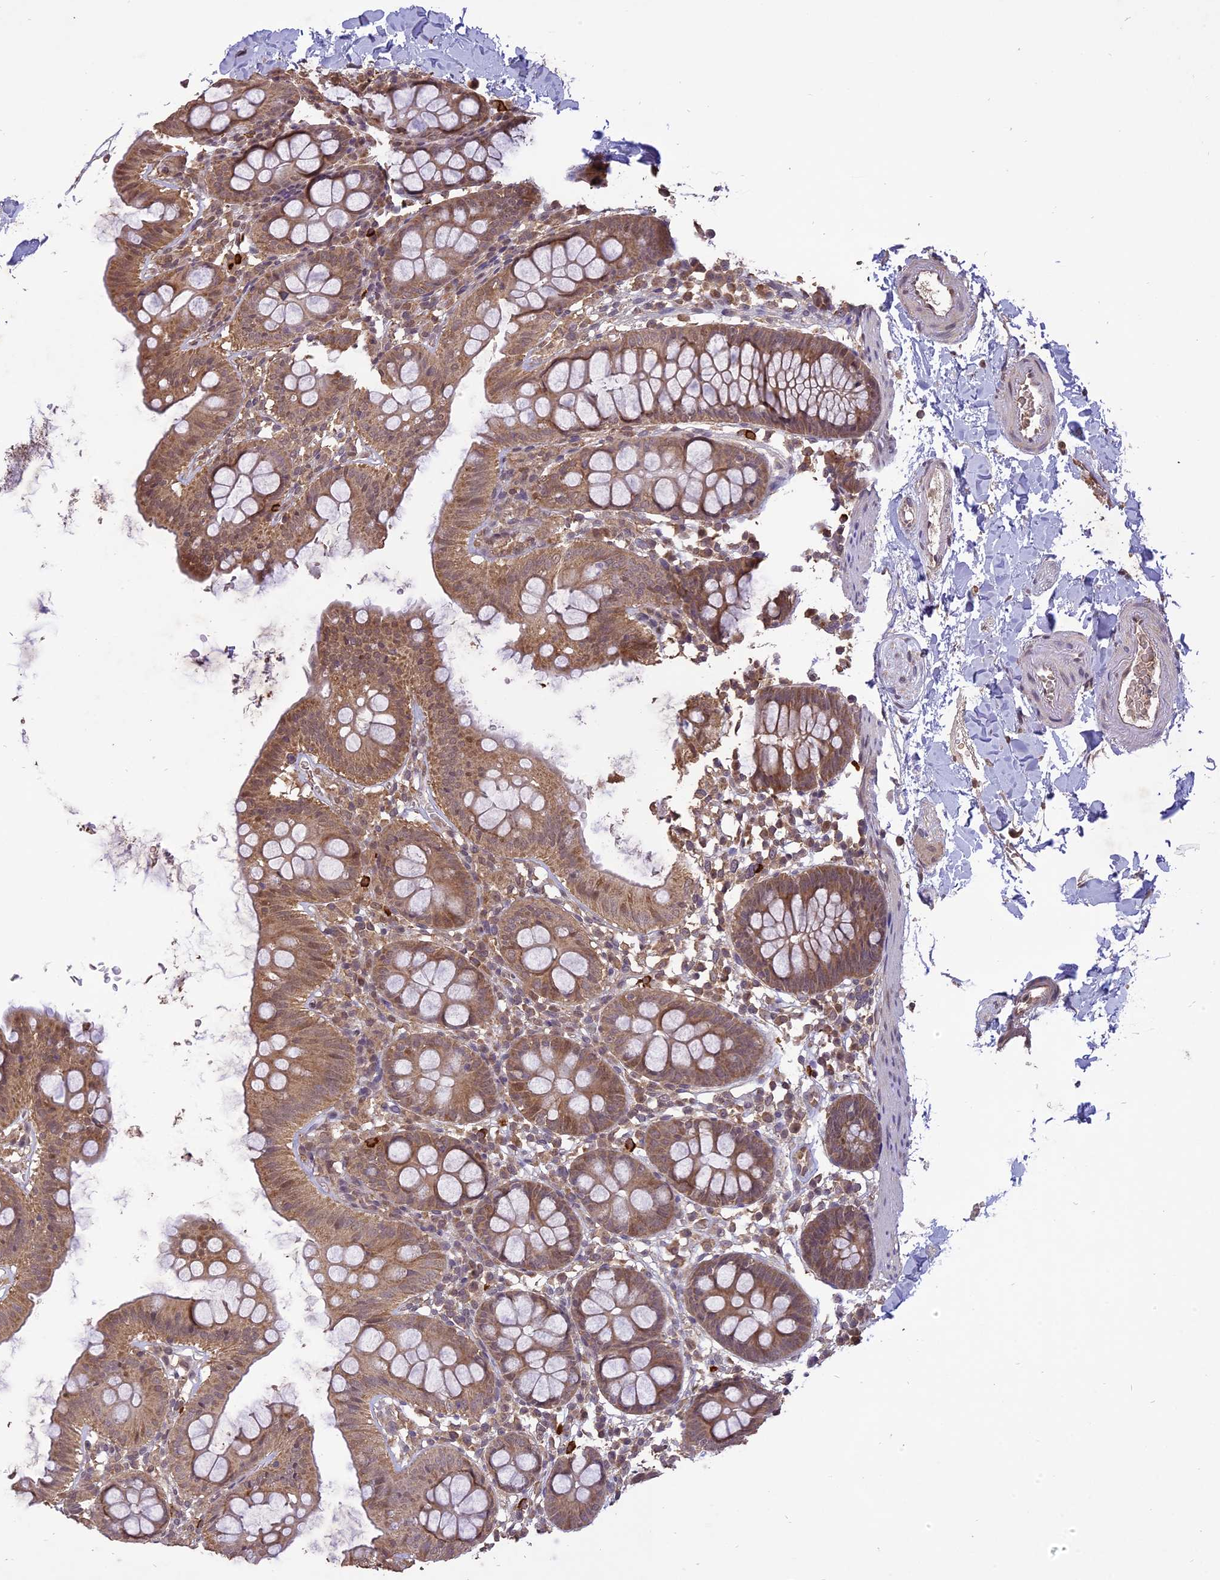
{"staining": {"intensity": "weak", "quantity": ">75%", "location": "cytoplasmic/membranous,nuclear"}, "tissue": "colon", "cell_type": "Endothelial cells", "image_type": "normal", "snomed": [{"axis": "morphology", "description": "Normal tissue, NOS"}, {"axis": "topography", "description": "Colon"}], "caption": "A histopathology image showing weak cytoplasmic/membranous,nuclear positivity in about >75% of endothelial cells in unremarkable colon, as visualized by brown immunohistochemical staining.", "gene": "TIGD7", "patient": {"sex": "male", "age": 75}}